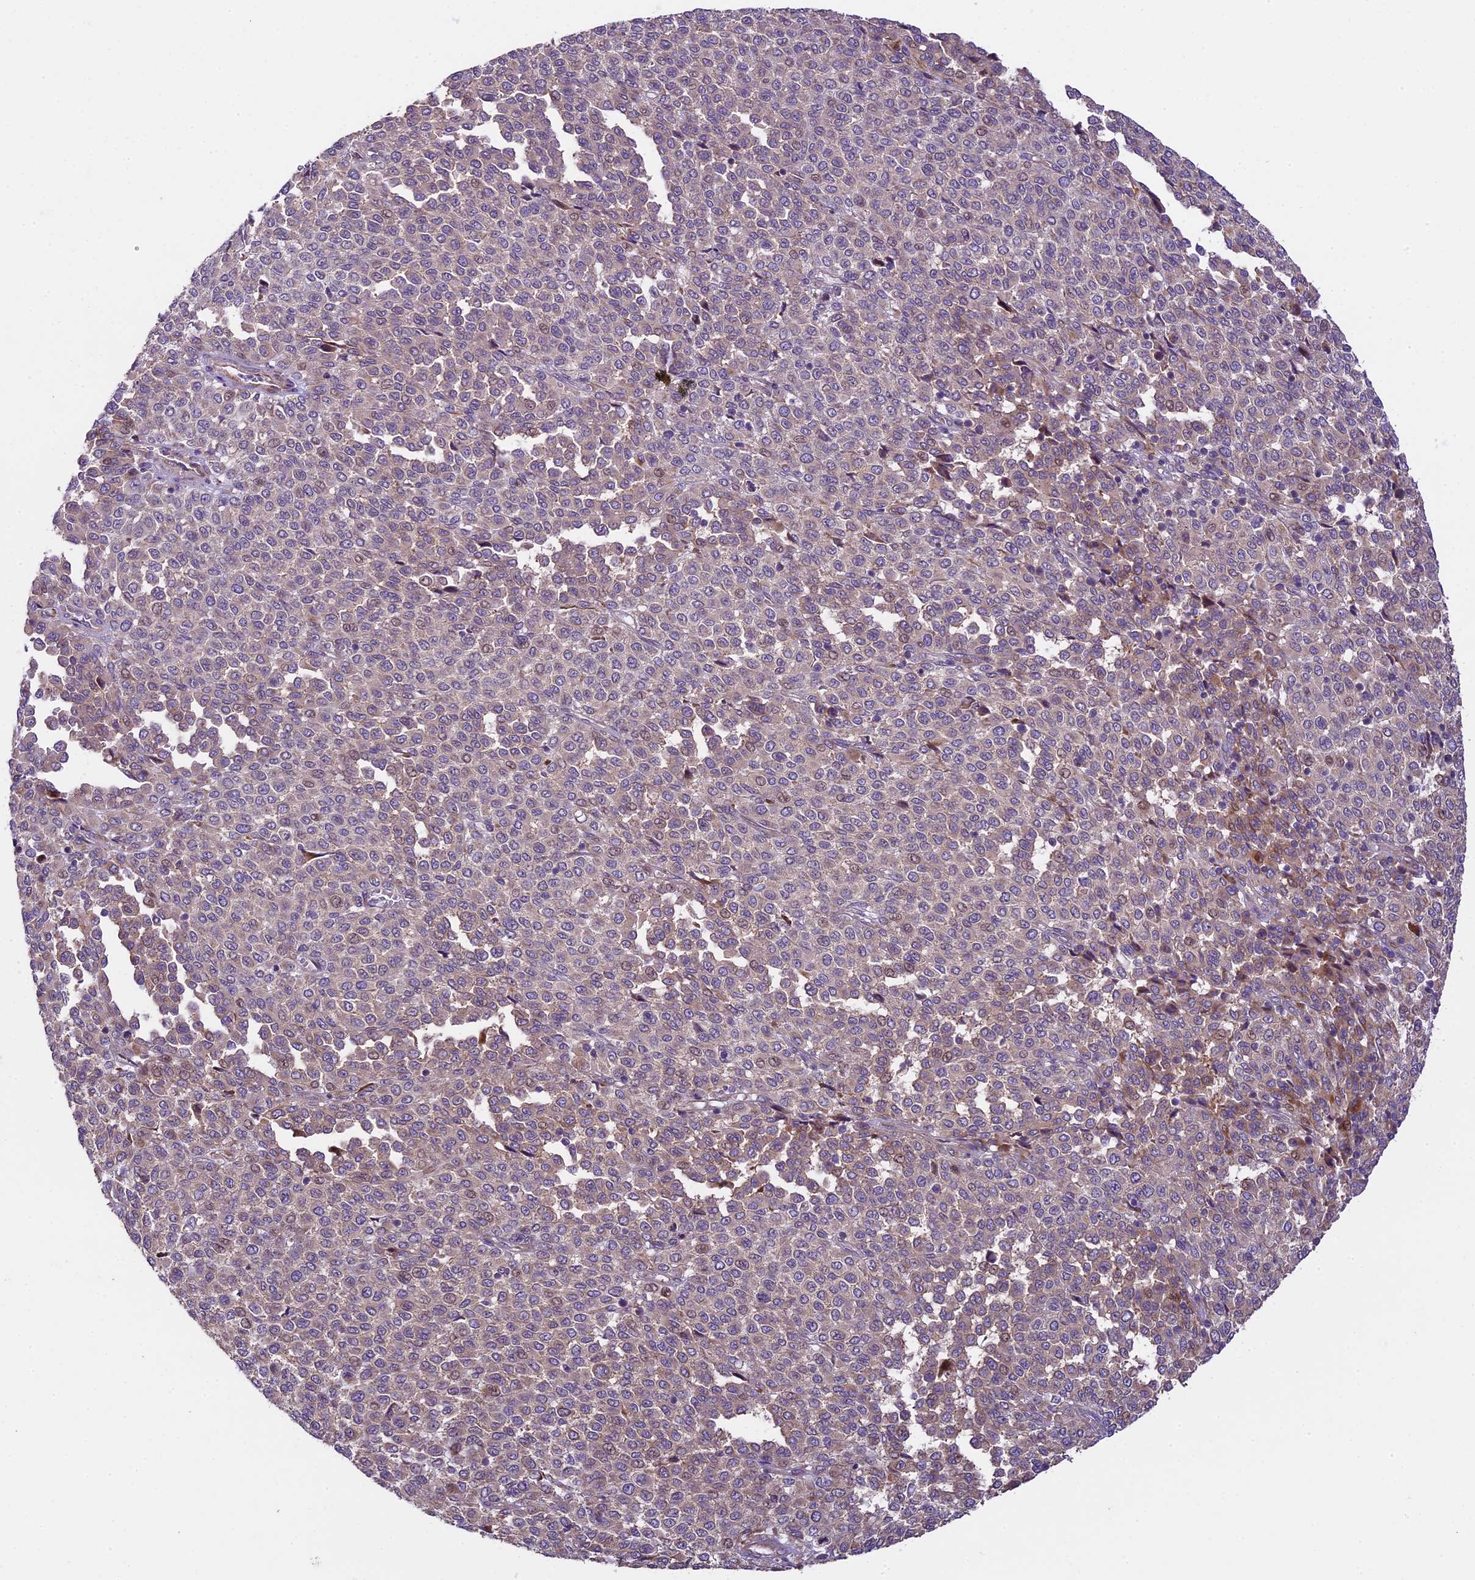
{"staining": {"intensity": "weak", "quantity": "25%-75%", "location": "cytoplasmic/membranous"}, "tissue": "melanoma", "cell_type": "Tumor cells", "image_type": "cancer", "snomed": [{"axis": "morphology", "description": "Malignant melanoma, Metastatic site"}, {"axis": "topography", "description": "Pancreas"}], "caption": "Tumor cells demonstrate low levels of weak cytoplasmic/membranous positivity in about 25%-75% of cells in melanoma. The protein of interest is stained brown, and the nuclei are stained in blue (DAB (3,3'-diaminobenzidine) IHC with brightfield microscopy, high magnification).", "gene": "SPIRE1", "patient": {"sex": "female", "age": 30}}